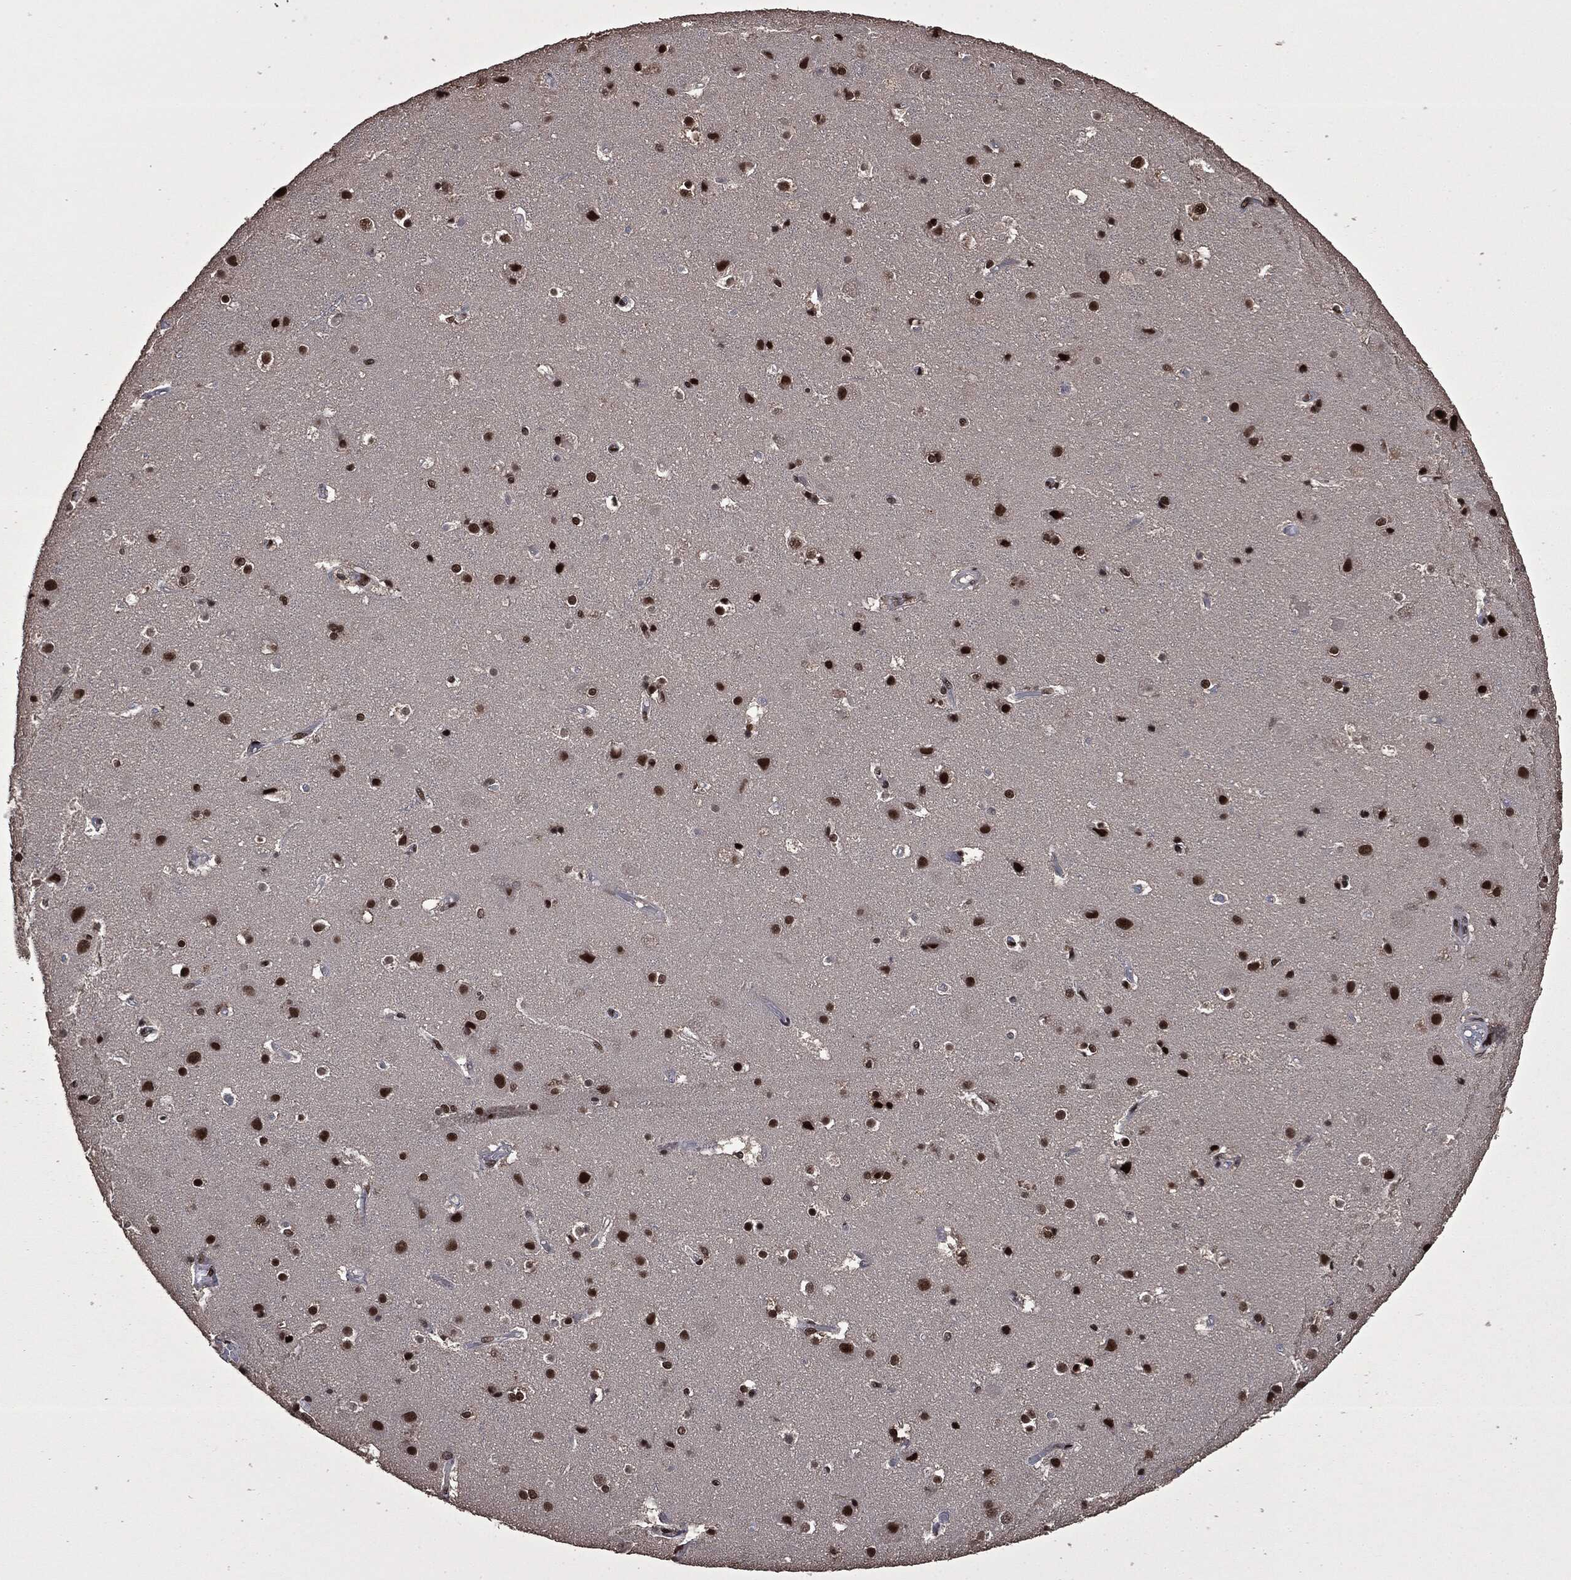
{"staining": {"intensity": "strong", "quantity": ">75%", "location": "nuclear"}, "tissue": "cerebral cortex", "cell_type": "Endothelial cells", "image_type": "normal", "snomed": [{"axis": "morphology", "description": "Normal tissue, NOS"}, {"axis": "topography", "description": "Cerebral cortex"}], "caption": "Immunohistochemistry histopathology image of normal cerebral cortex: cerebral cortex stained using immunohistochemistry (IHC) reveals high levels of strong protein expression localized specifically in the nuclear of endothelial cells, appearing as a nuclear brown color.", "gene": "MSH2", "patient": {"sex": "female", "age": 52}}